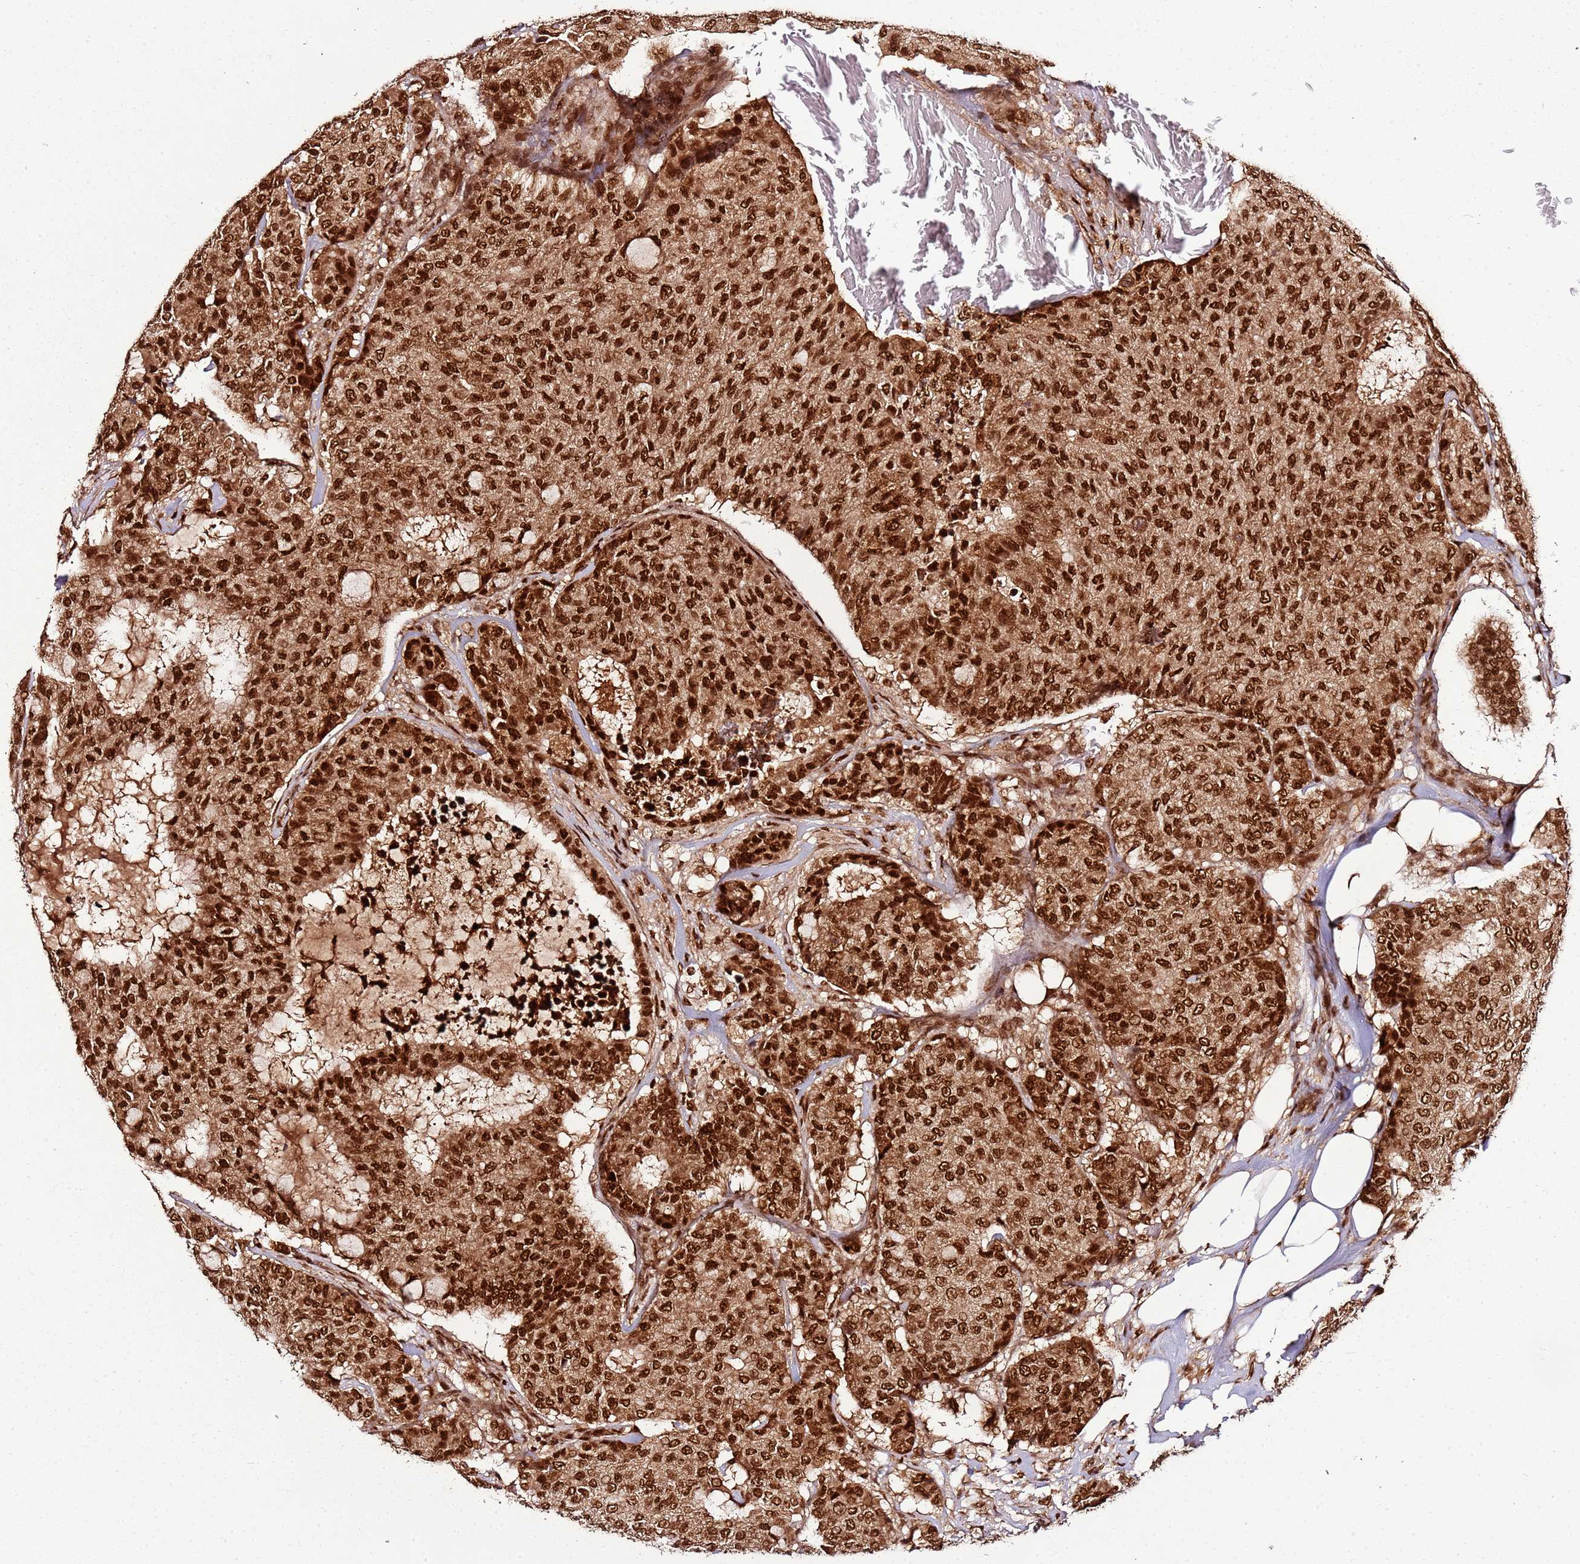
{"staining": {"intensity": "strong", "quantity": ">75%", "location": "cytoplasmic/membranous,nuclear"}, "tissue": "breast cancer", "cell_type": "Tumor cells", "image_type": "cancer", "snomed": [{"axis": "morphology", "description": "Duct carcinoma"}, {"axis": "topography", "description": "Breast"}], "caption": "There is high levels of strong cytoplasmic/membranous and nuclear expression in tumor cells of invasive ductal carcinoma (breast), as demonstrated by immunohistochemical staining (brown color).", "gene": "XRN2", "patient": {"sex": "female", "age": 75}}